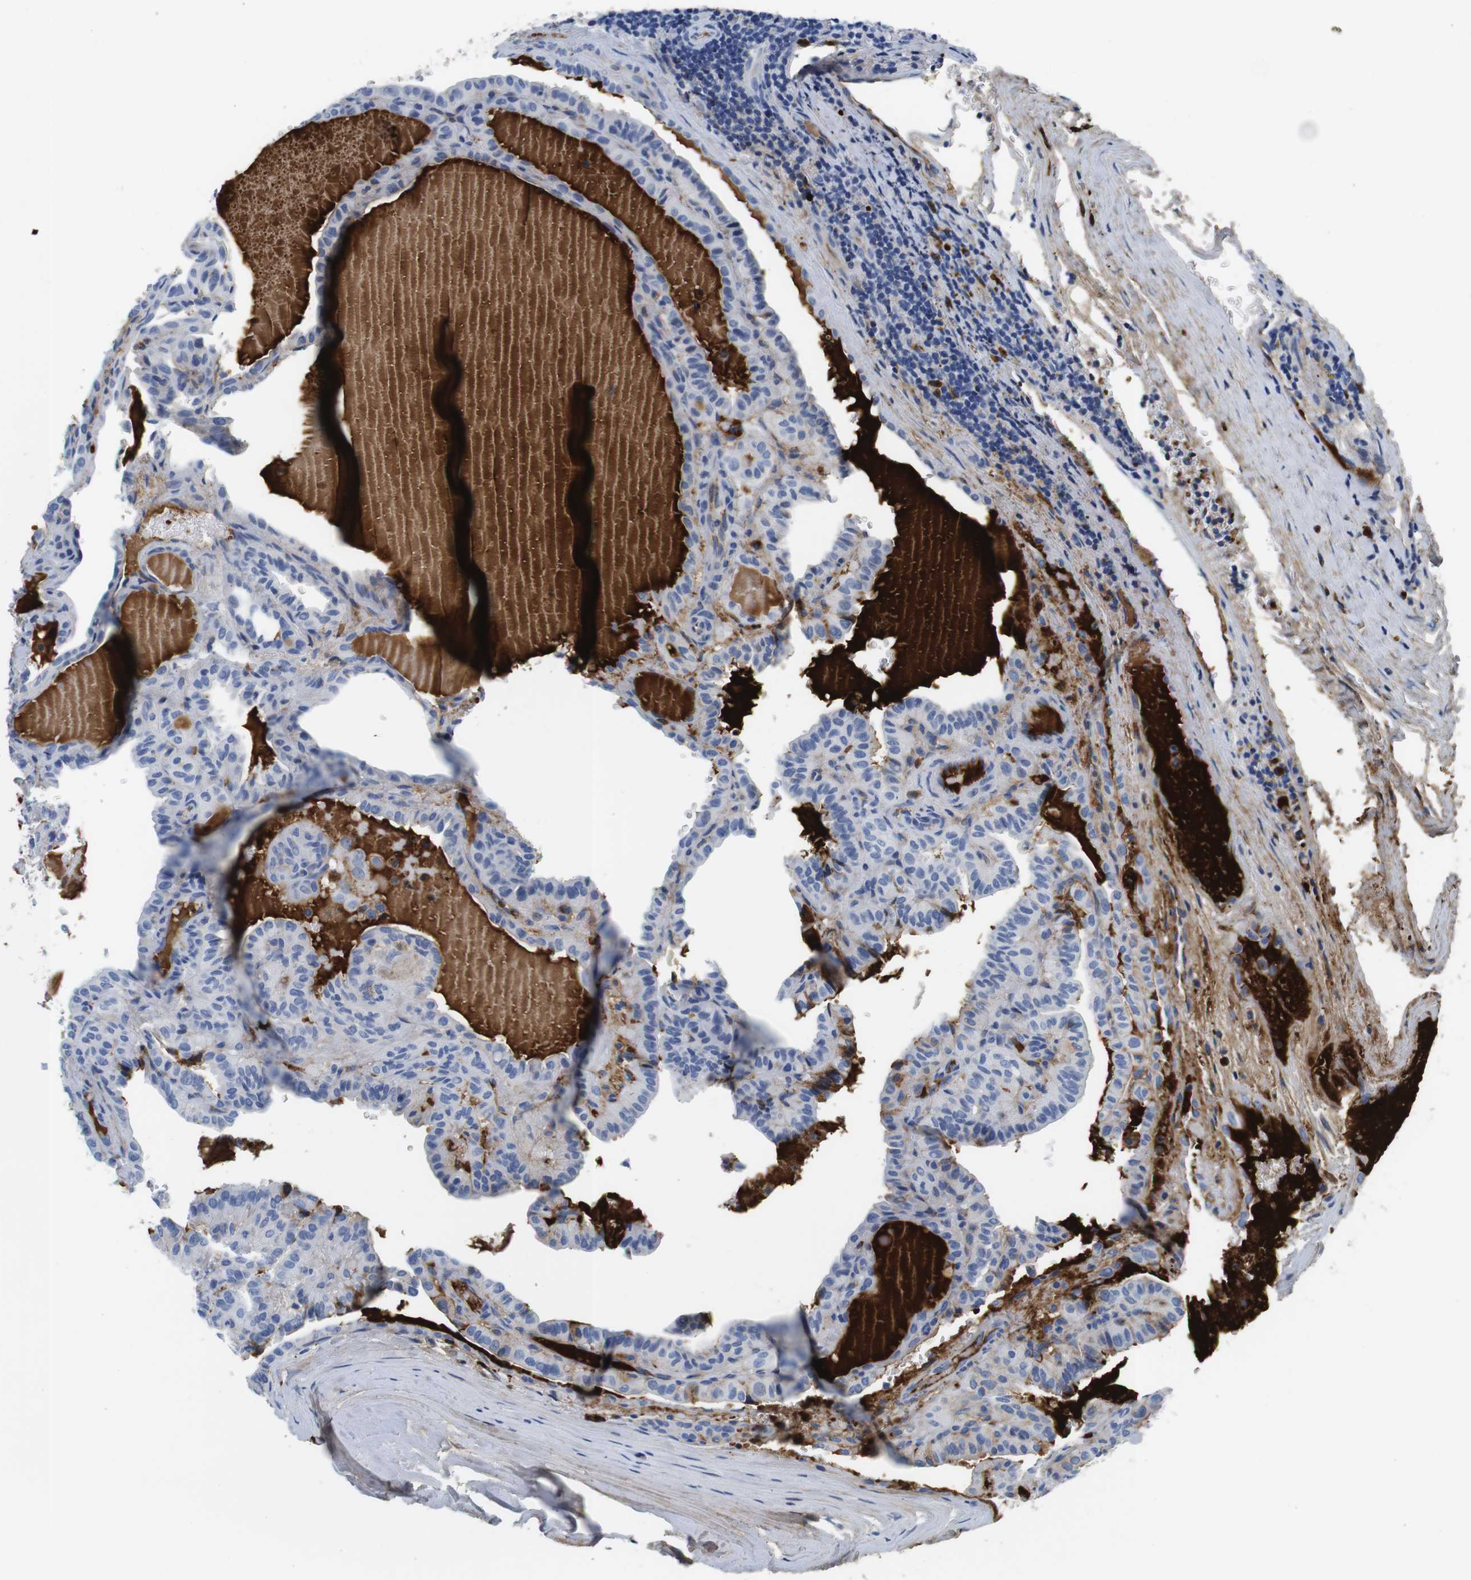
{"staining": {"intensity": "negative", "quantity": "none", "location": "none"}, "tissue": "thyroid cancer", "cell_type": "Tumor cells", "image_type": "cancer", "snomed": [{"axis": "morphology", "description": "Papillary adenocarcinoma, NOS"}, {"axis": "topography", "description": "Thyroid gland"}], "caption": "Thyroid cancer (papillary adenocarcinoma) was stained to show a protein in brown. There is no significant positivity in tumor cells. (DAB (3,3'-diaminobenzidine) immunohistochemistry (IHC), high magnification).", "gene": "IGKC", "patient": {"sex": "male", "age": 77}}